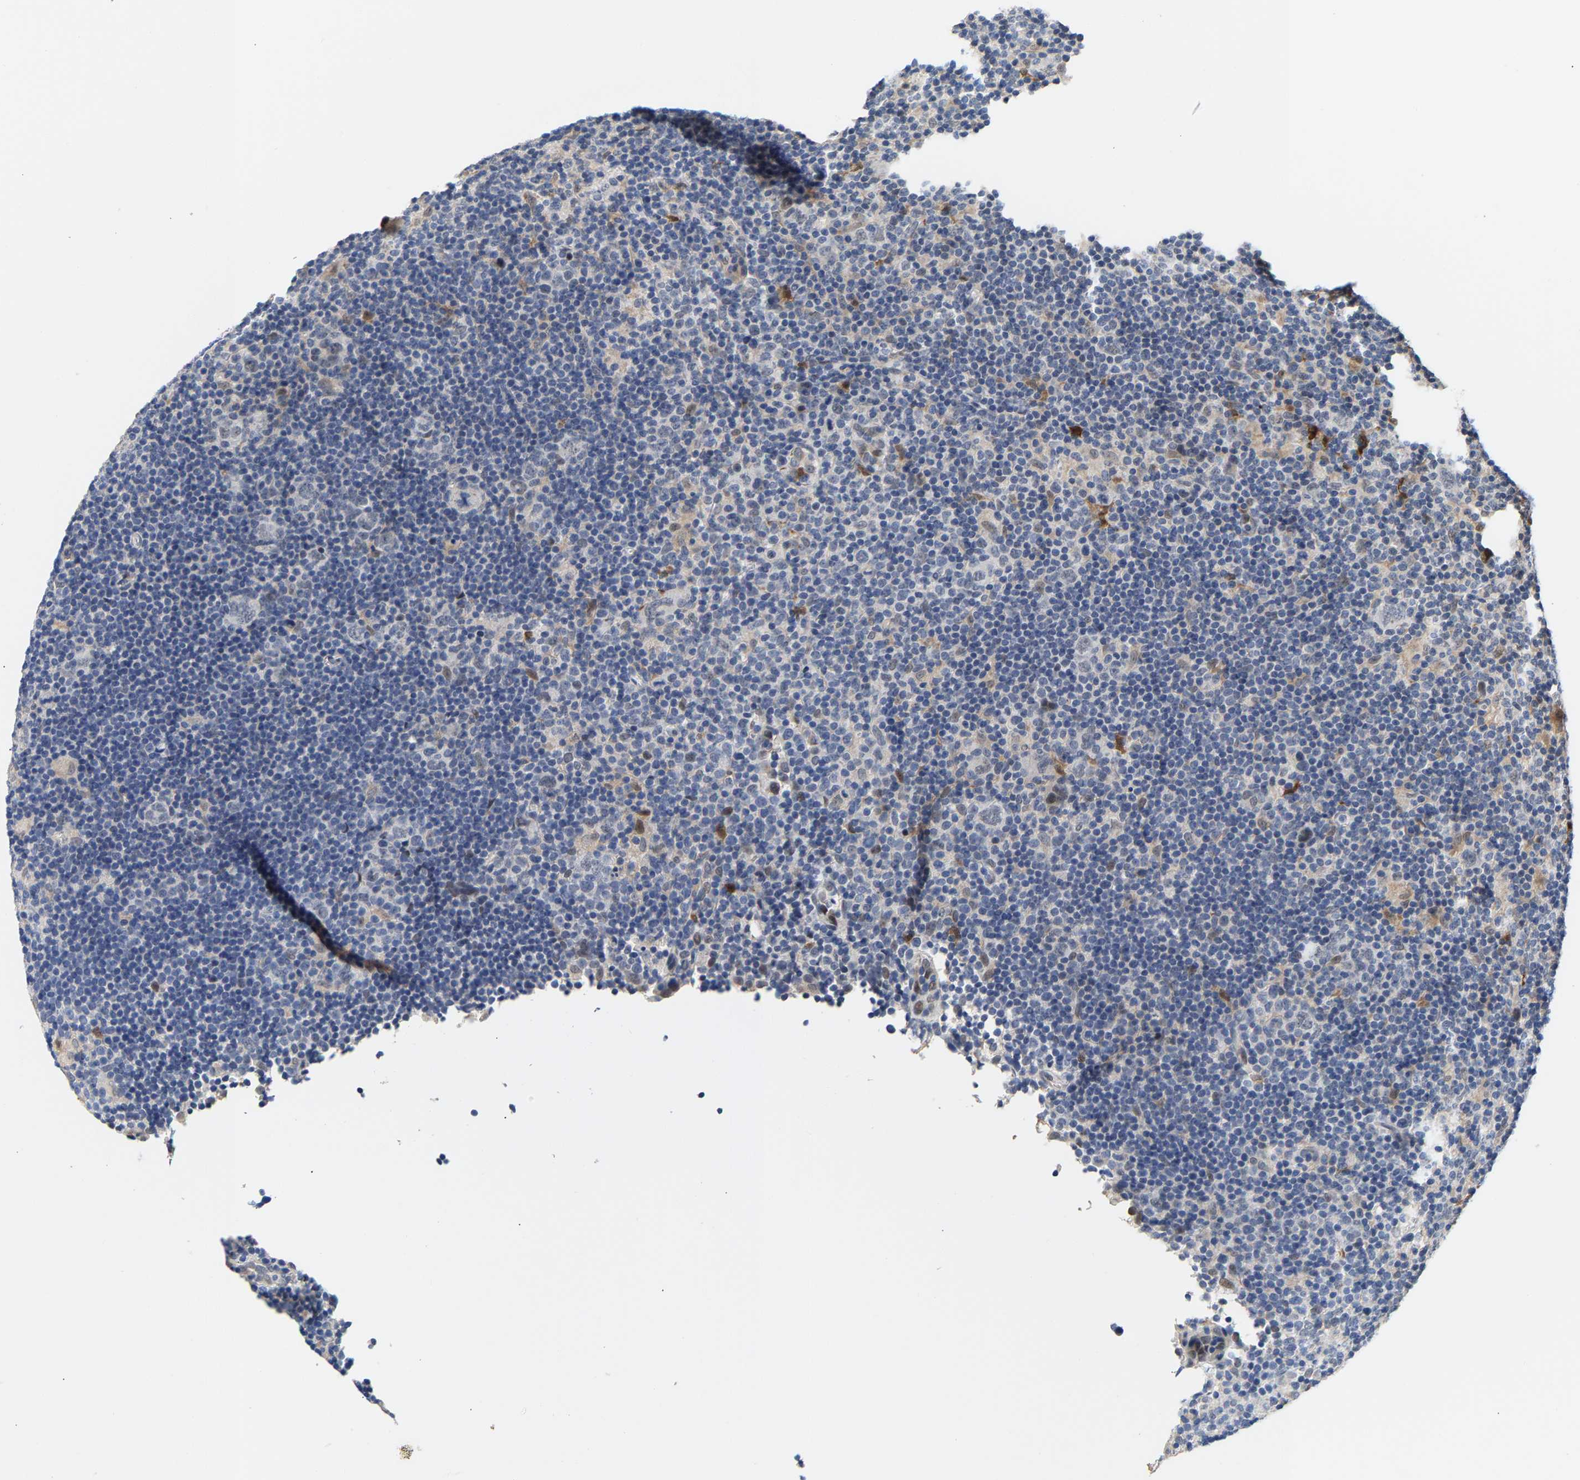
{"staining": {"intensity": "weak", "quantity": "<25%", "location": "cytoplasmic/membranous,nuclear"}, "tissue": "lymphoma", "cell_type": "Tumor cells", "image_type": "cancer", "snomed": [{"axis": "morphology", "description": "Hodgkin's disease, NOS"}, {"axis": "topography", "description": "Lymph node"}], "caption": "An image of lymphoma stained for a protein exhibits no brown staining in tumor cells. Brightfield microscopy of IHC stained with DAB (3,3'-diaminobenzidine) (brown) and hematoxylin (blue), captured at high magnification.", "gene": "TDRD7", "patient": {"sex": "female", "age": 57}}